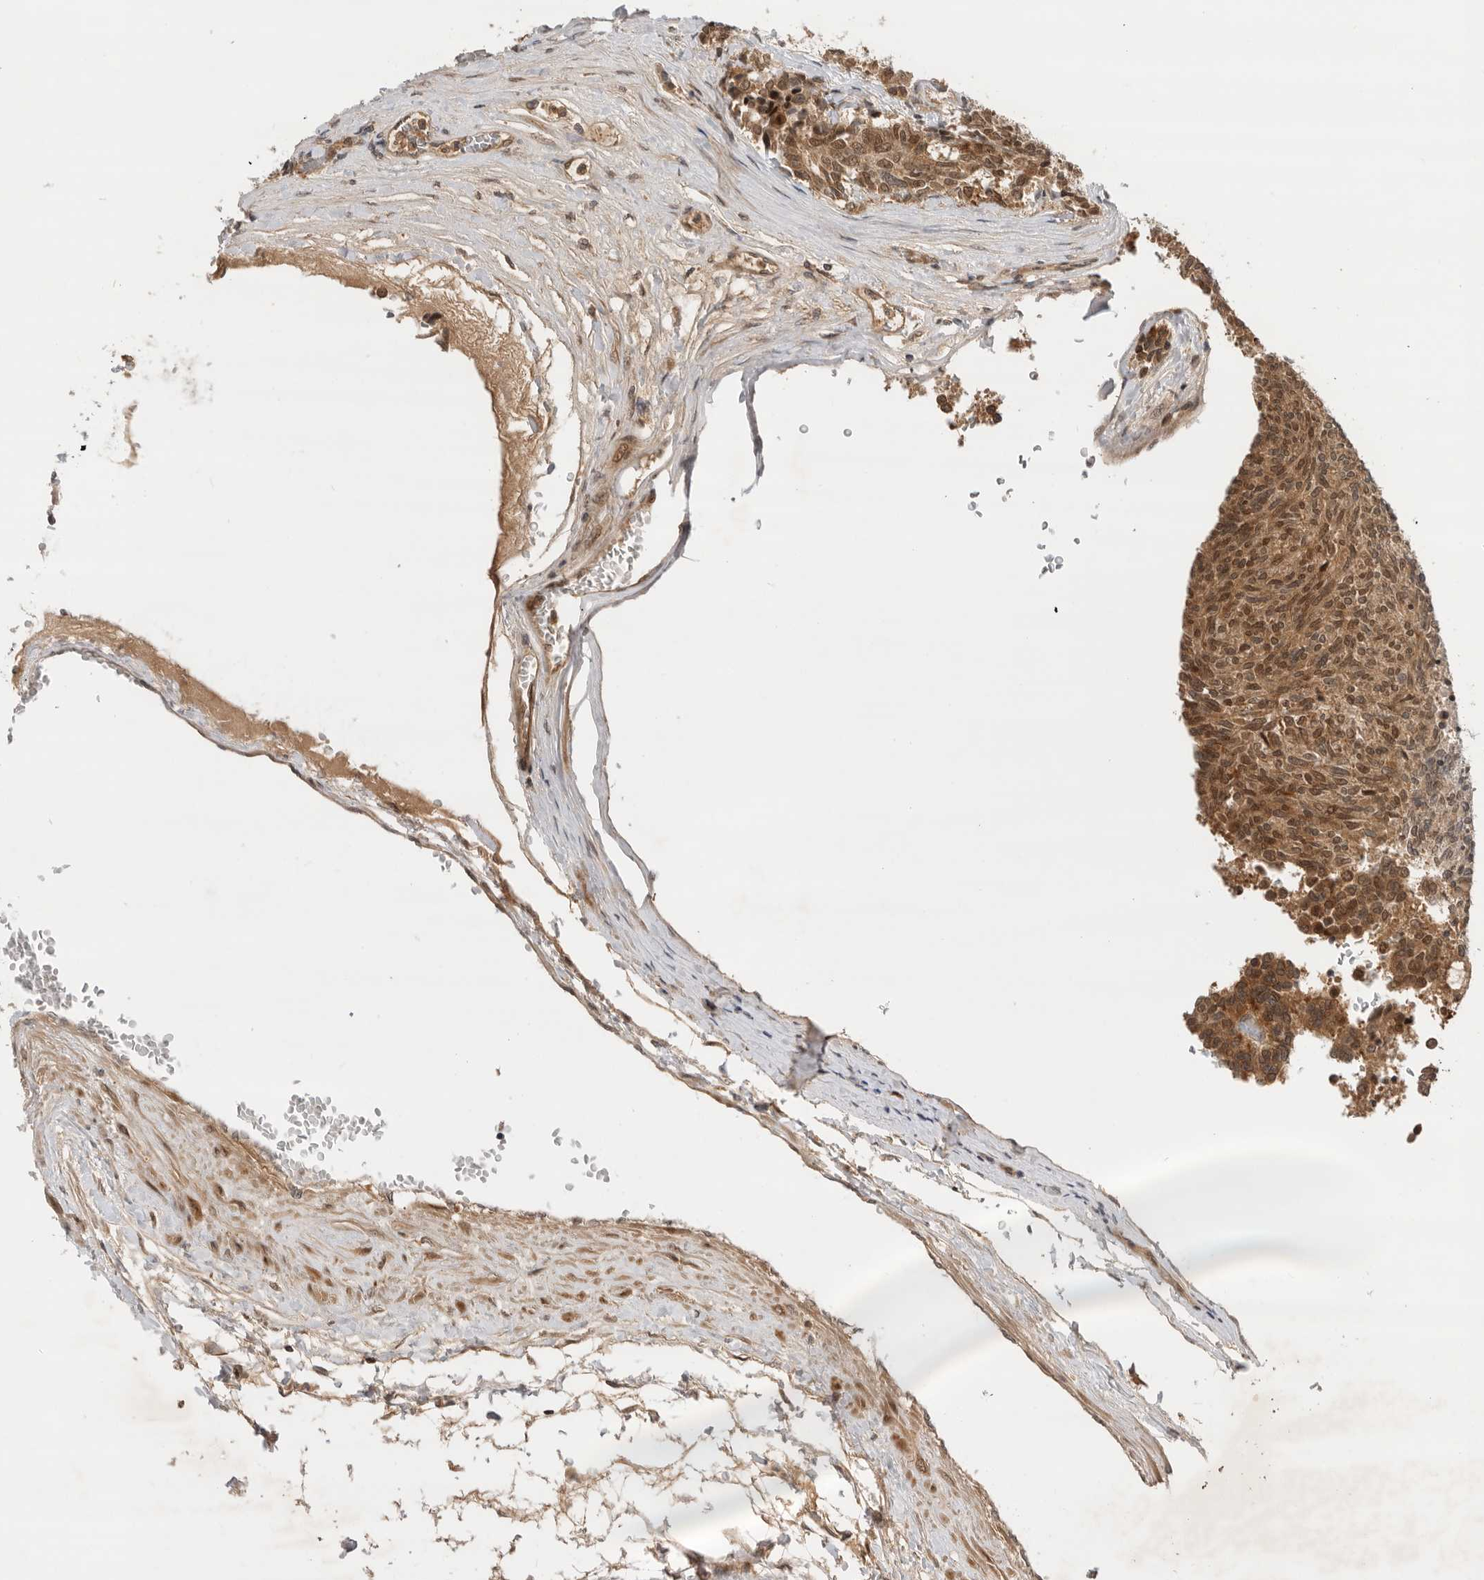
{"staining": {"intensity": "moderate", "quantity": ">75%", "location": "cytoplasmic/membranous,nuclear"}, "tissue": "carcinoid", "cell_type": "Tumor cells", "image_type": "cancer", "snomed": [{"axis": "morphology", "description": "Carcinoid, malignant, NOS"}, {"axis": "topography", "description": "Pancreas"}], "caption": "DAB (3,3'-diaminobenzidine) immunohistochemical staining of malignant carcinoid shows moderate cytoplasmic/membranous and nuclear protein staining in about >75% of tumor cells. Immunohistochemistry (ihc) stains the protein of interest in brown and the nuclei are stained blue.", "gene": "DCAF8", "patient": {"sex": "female", "age": 54}}